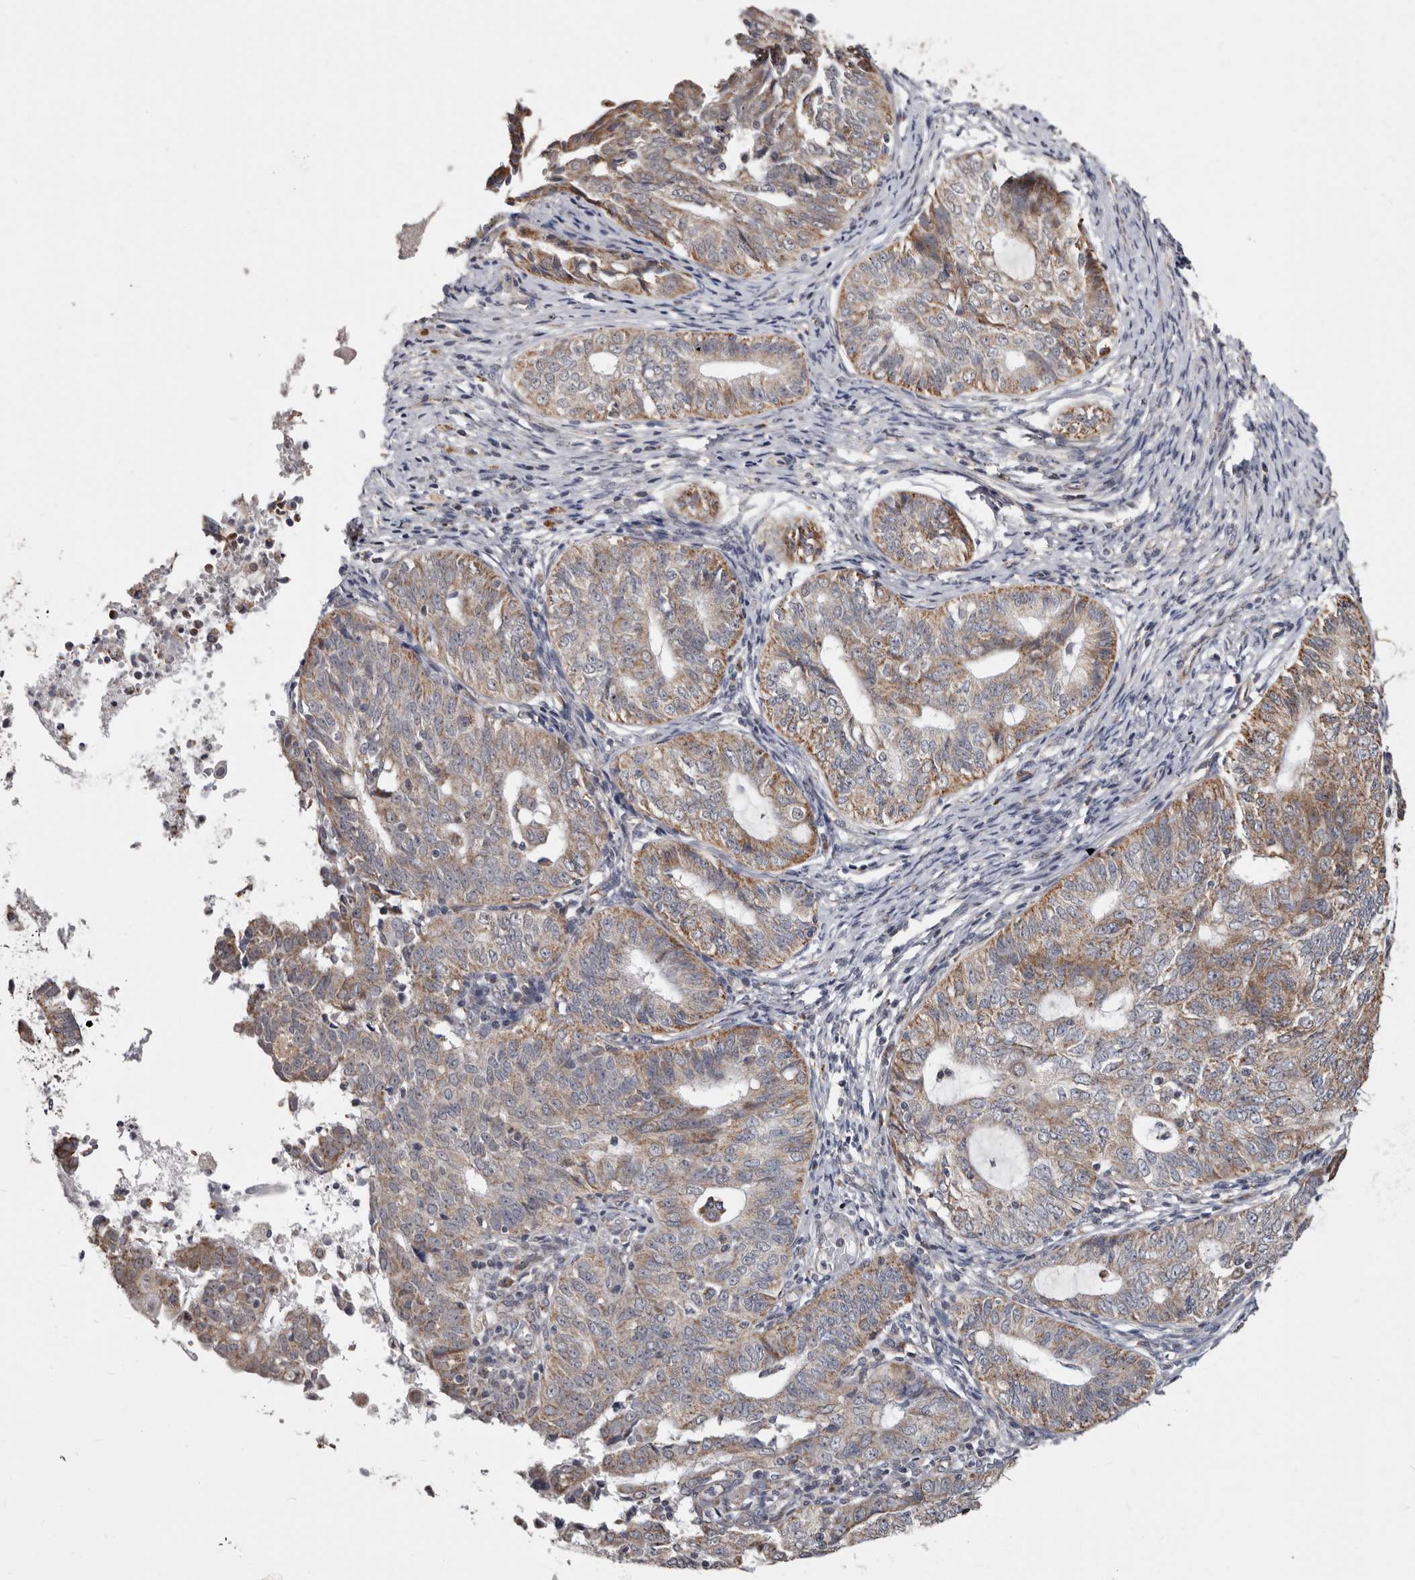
{"staining": {"intensity": "weak", "quantity": ">75%", "location": "cytoplasmic/membranous"}, "tissue": "endometrial cancer", "cell_type": "Tumor cells", "image_type": "cancer", "snomed": [{"axis": "morphology", "description": "Adenocarcinoma, NOS"}, {"axis": "topography", "description": "Endometrium"}], "caption": "Immunohistochemical staining of human endometrial adenocarcinoma demonstrates low levels of weak cytoplasmic/membranous positivity in approximately >75% of tumor cells. (IHC, brightfield microscopy, high magnification).", "gene": "MRPL18", "patient": {"sex": "female", "age": 32}}